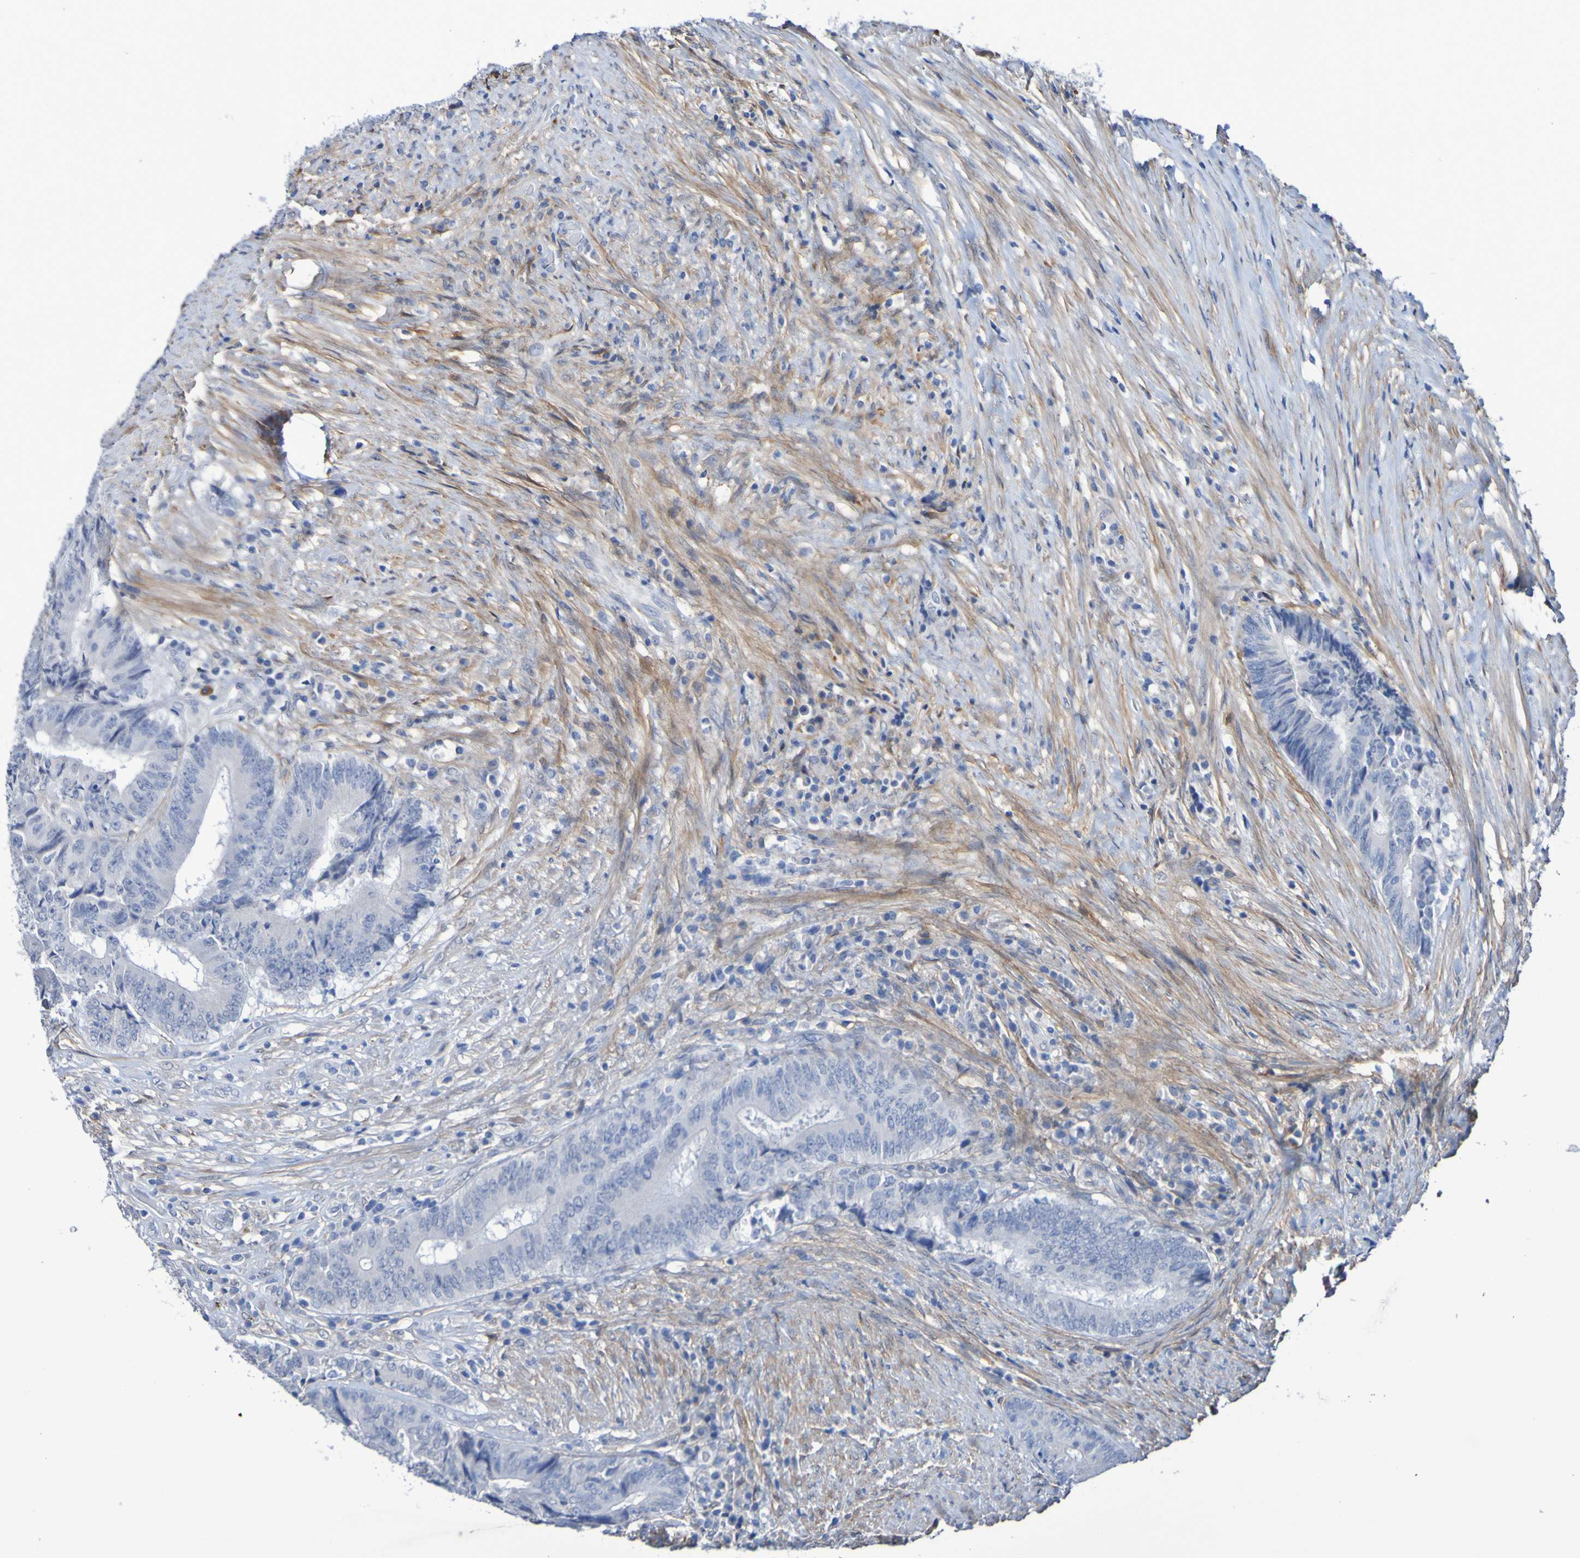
{"staining": {"intensity": "negative", "quantity": "none", "location": "none"}, "tissue": "colorectal cancer", "cell_type": "Tumor cells", "image_type": "cancer", "snomed": [{"axis": "morphology", "description": "Adenocarcinoma, NOS"}, {"axis": "topography", "description": "Rectum"}], "caption": "This micrograph is of adenocarcinoma (colorectal) stained with immunohistochemistry to label a protein in brown with the nuclei are counter-stained blue. There is no positivity in tumor cells. The staining is performed using DAB (3,3'-diaminobenzidine) brown chromogen with nuclei counter-stained in using hematoxylin.", "gene": "SGCB", "patient": {"sex": "male", "age": 72}}